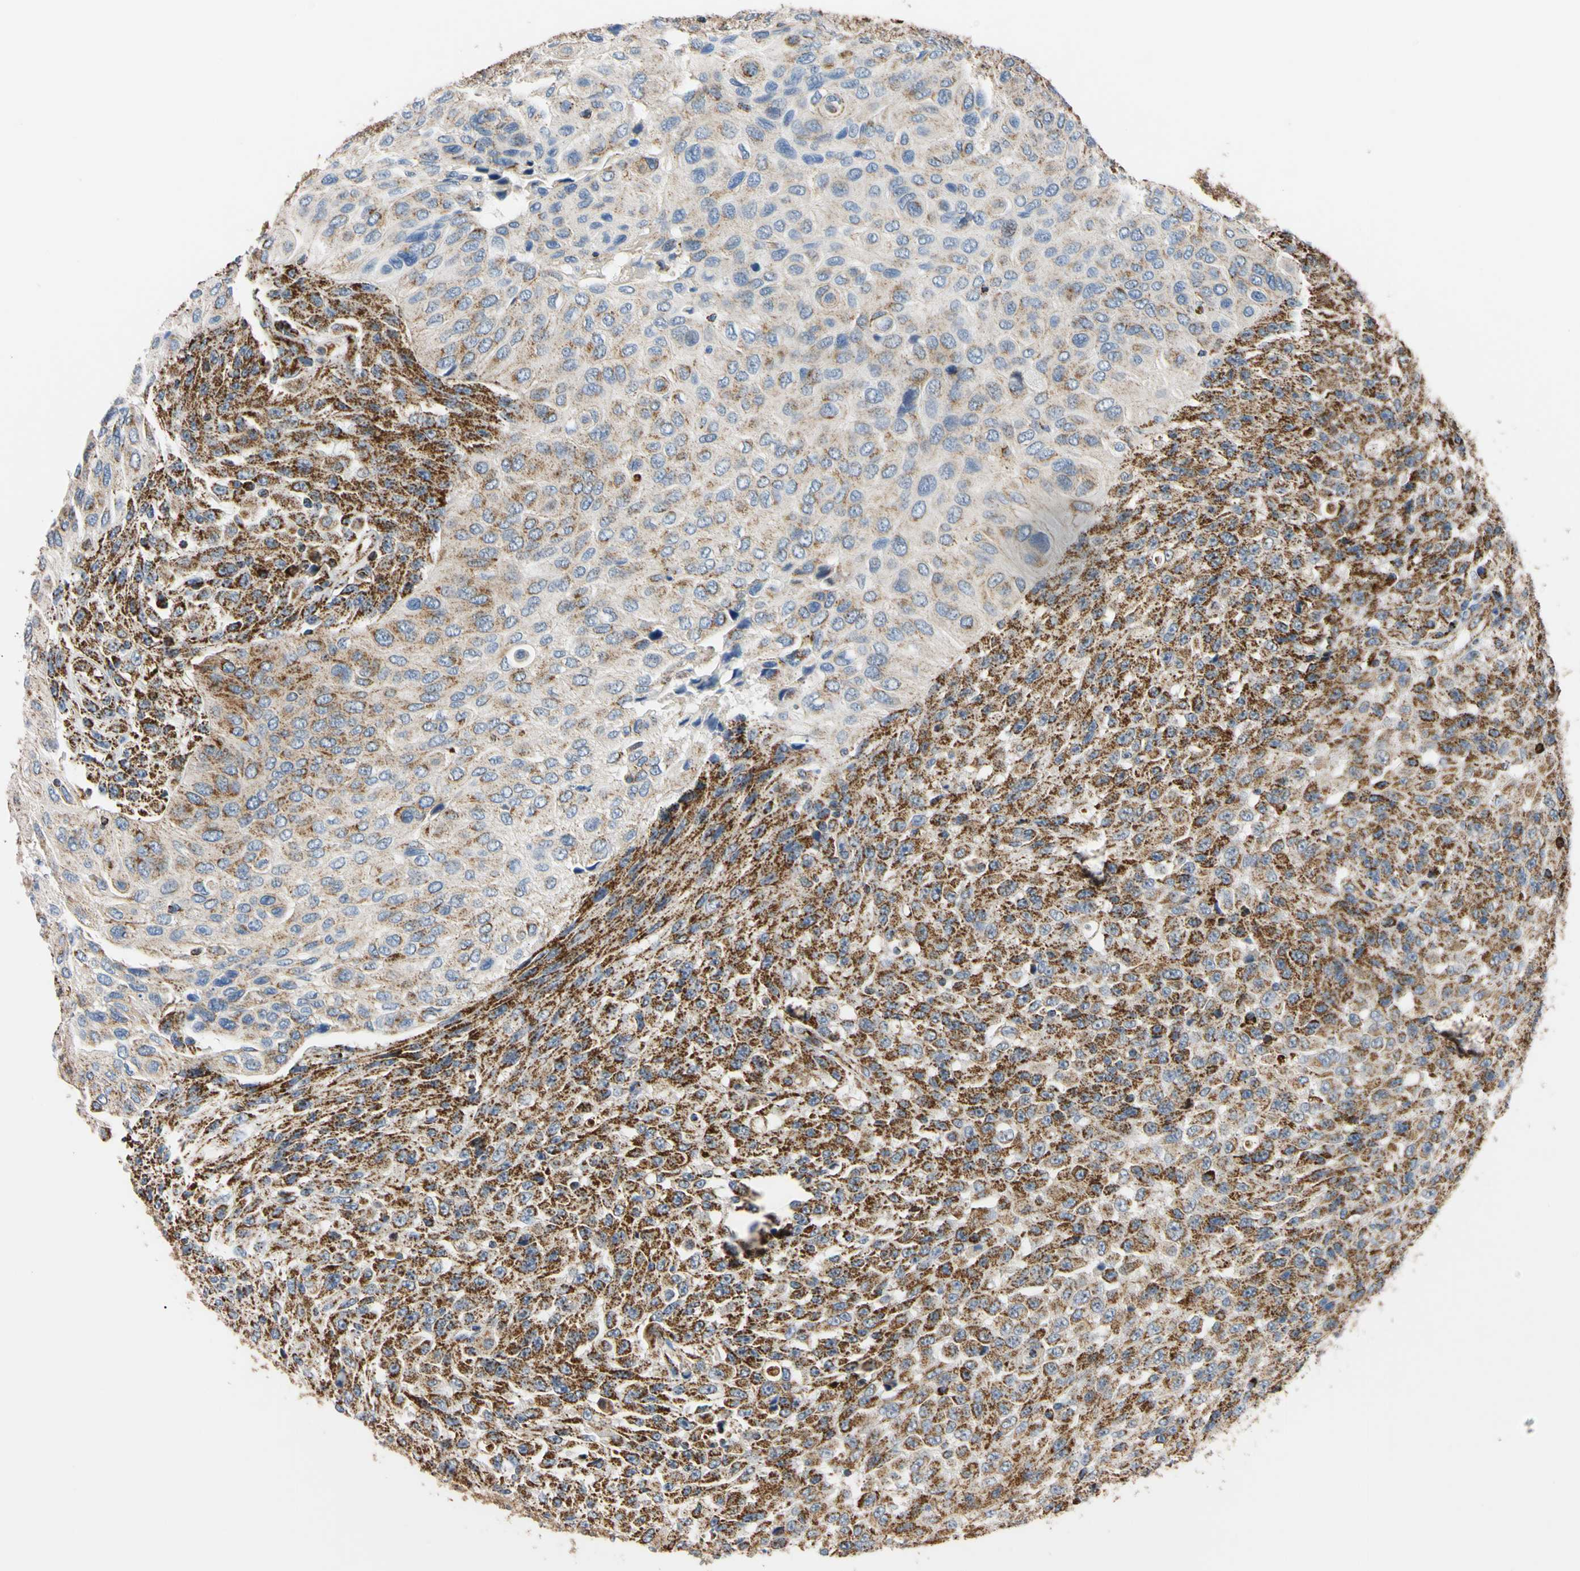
{"staining": {"intensity": "strong", "quantity": ">75%", "location": "cytoplasmic/membranous"}, "tissue": "urothelial cancer", "cell_type": "Tumor cells", "image_type": "cancer", "snomed": [{"axis": "morphology", "description": "Urothelial carcinoma, High grade"}, {"axis": "topography", "description": "Urinary bladder"}], "caption": "An image showing strong cytoplasmic/membranous staining in about >75% of tumor cells in urothelial cancer, as visualized by brown immunohistochemical staining.", "gene": "CLPP", "patient": {"sex": "male", "age": 66}}